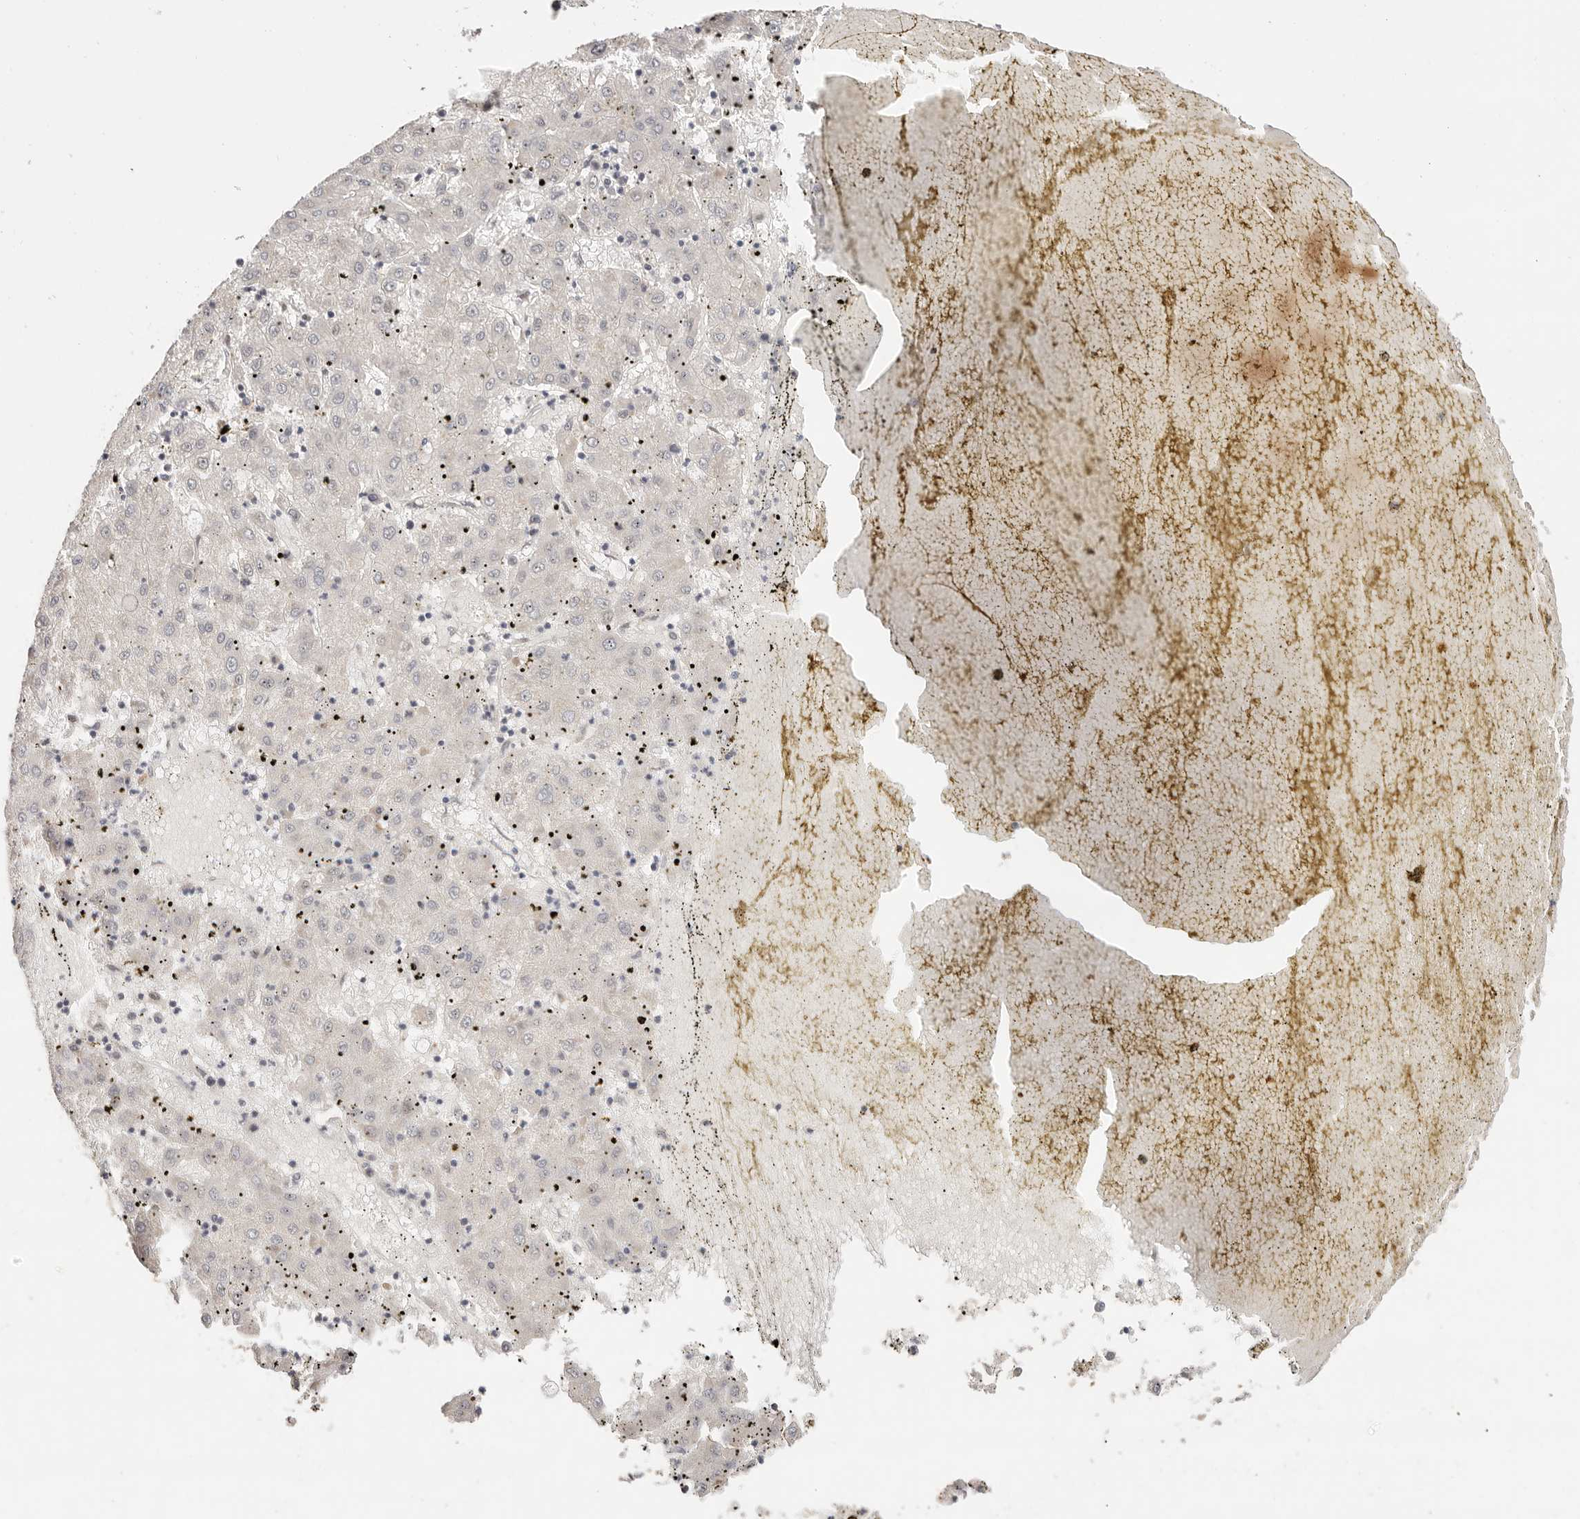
{"staining": {"intensity": "negative", "quantity": "none", "location": "none"}, "tissue": "liver cancer", "cell_type": "Tumor cells", "image_type": "cancer", "snomed": [{"axis": "morphology", "description": "Carcinoma, Hepatocellular, NOS"}, {"axis": "topography", "description": "Liver"}], "caption": "A photomicrograph of human liver hepatocellular carcinoma is negative for staining in tumor cells. Nuclei are stained in blue.", "gene": "RFC3", "patient": {"sex": "male", "age": 72}}